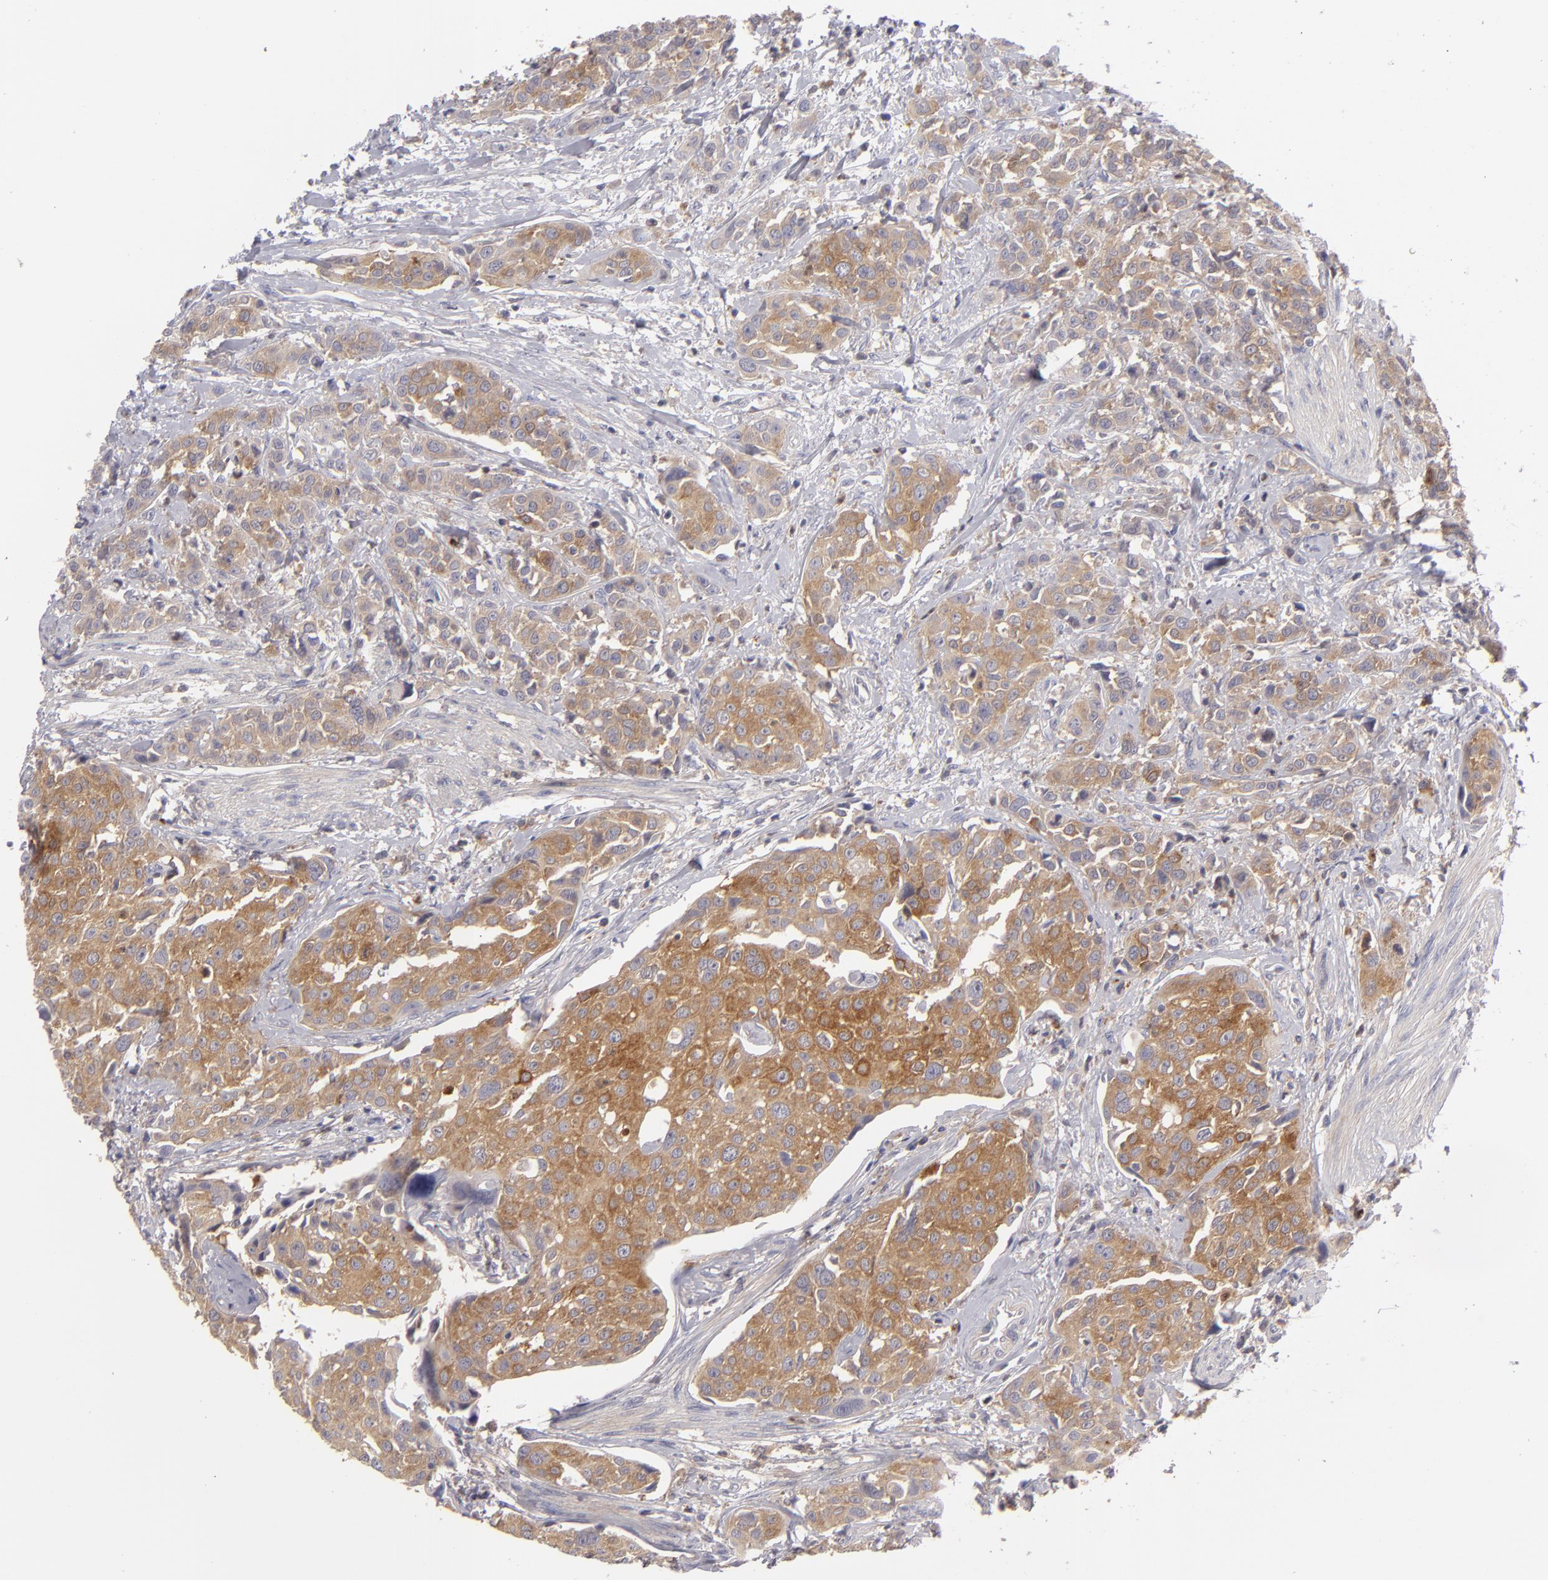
{"staining": {"intensity": "strong", "quantity": ">75%", "location": "cytoplasmic/membranous"}, "tissue": "urothelial cancer", "cell_type": "Tumor cells", "image_type": "cancer", "snomed": [{"axis": "morphology", "description": "Urothelial carcinoma, High grade"}, {"axis": "topography", "description": "Urinary bladder"}], "caption": "Immunohistochemistry (IHC) of human urothelial cancer displays high levels of strong cytoplasmic/membranous staining in about >75% of tumor cells.", "gene": "MMP10", "patient": {"sex": "male", "age": 56}}